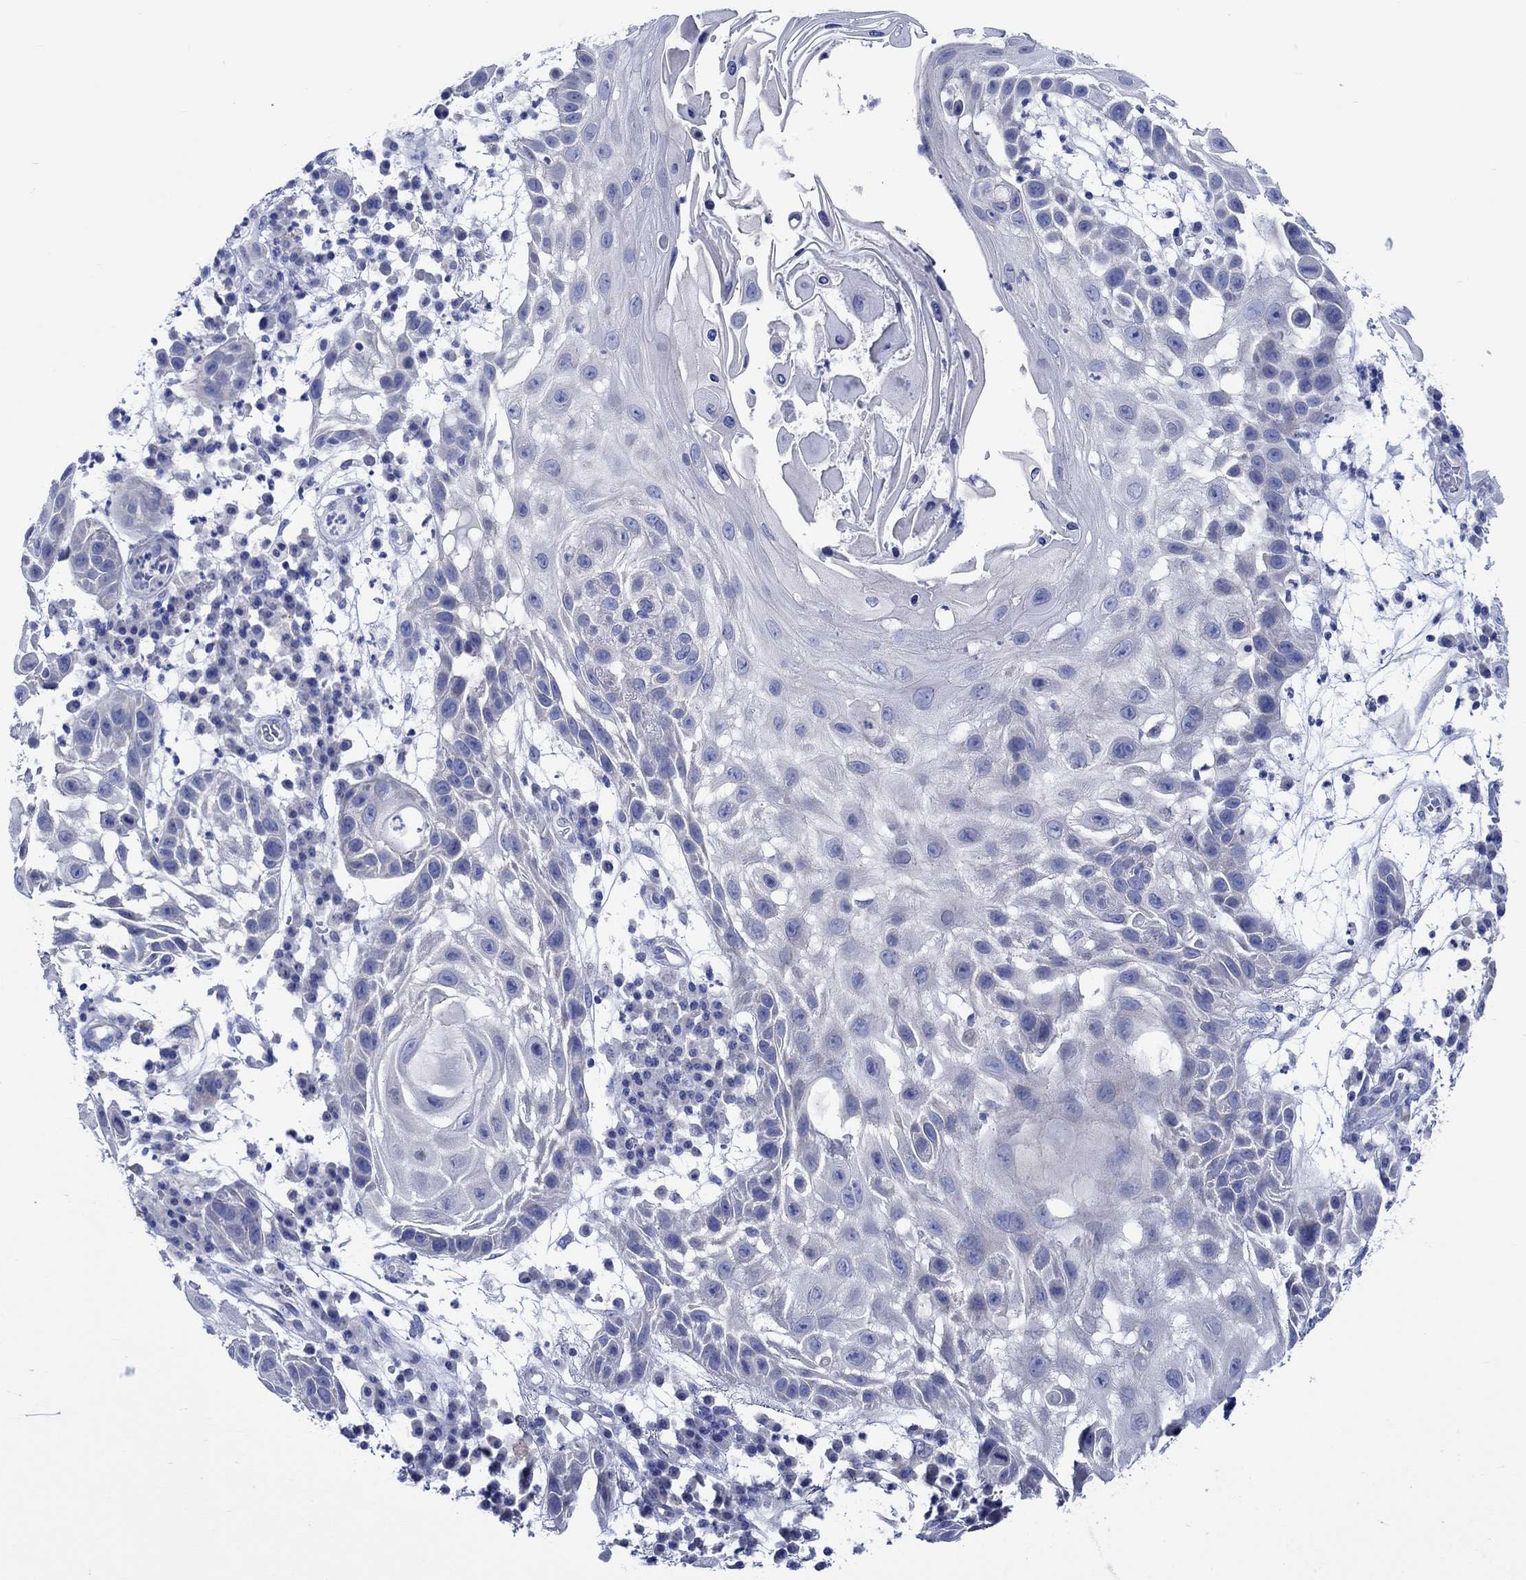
{"staining": {"intensity": "negative", "quantity": "none", "location": "none"}, "tissue": "skin cancer", "cell_type": "Tumor cells", "image_type": "cancer", "snomed": [{"axis": "morphology", "description": "Normal tissue, NOS"}, {"axis": "morphology", "description": "Squamous cell carcinoma, NOS"}, {"axis": "topography", "description": "Skin"}], "caption": "An image of skin cancer stained for a protein shows no brown staining in tumor cells.", "gene": "PTPRN2", "patient": {"sex": "male", "age": 79}}